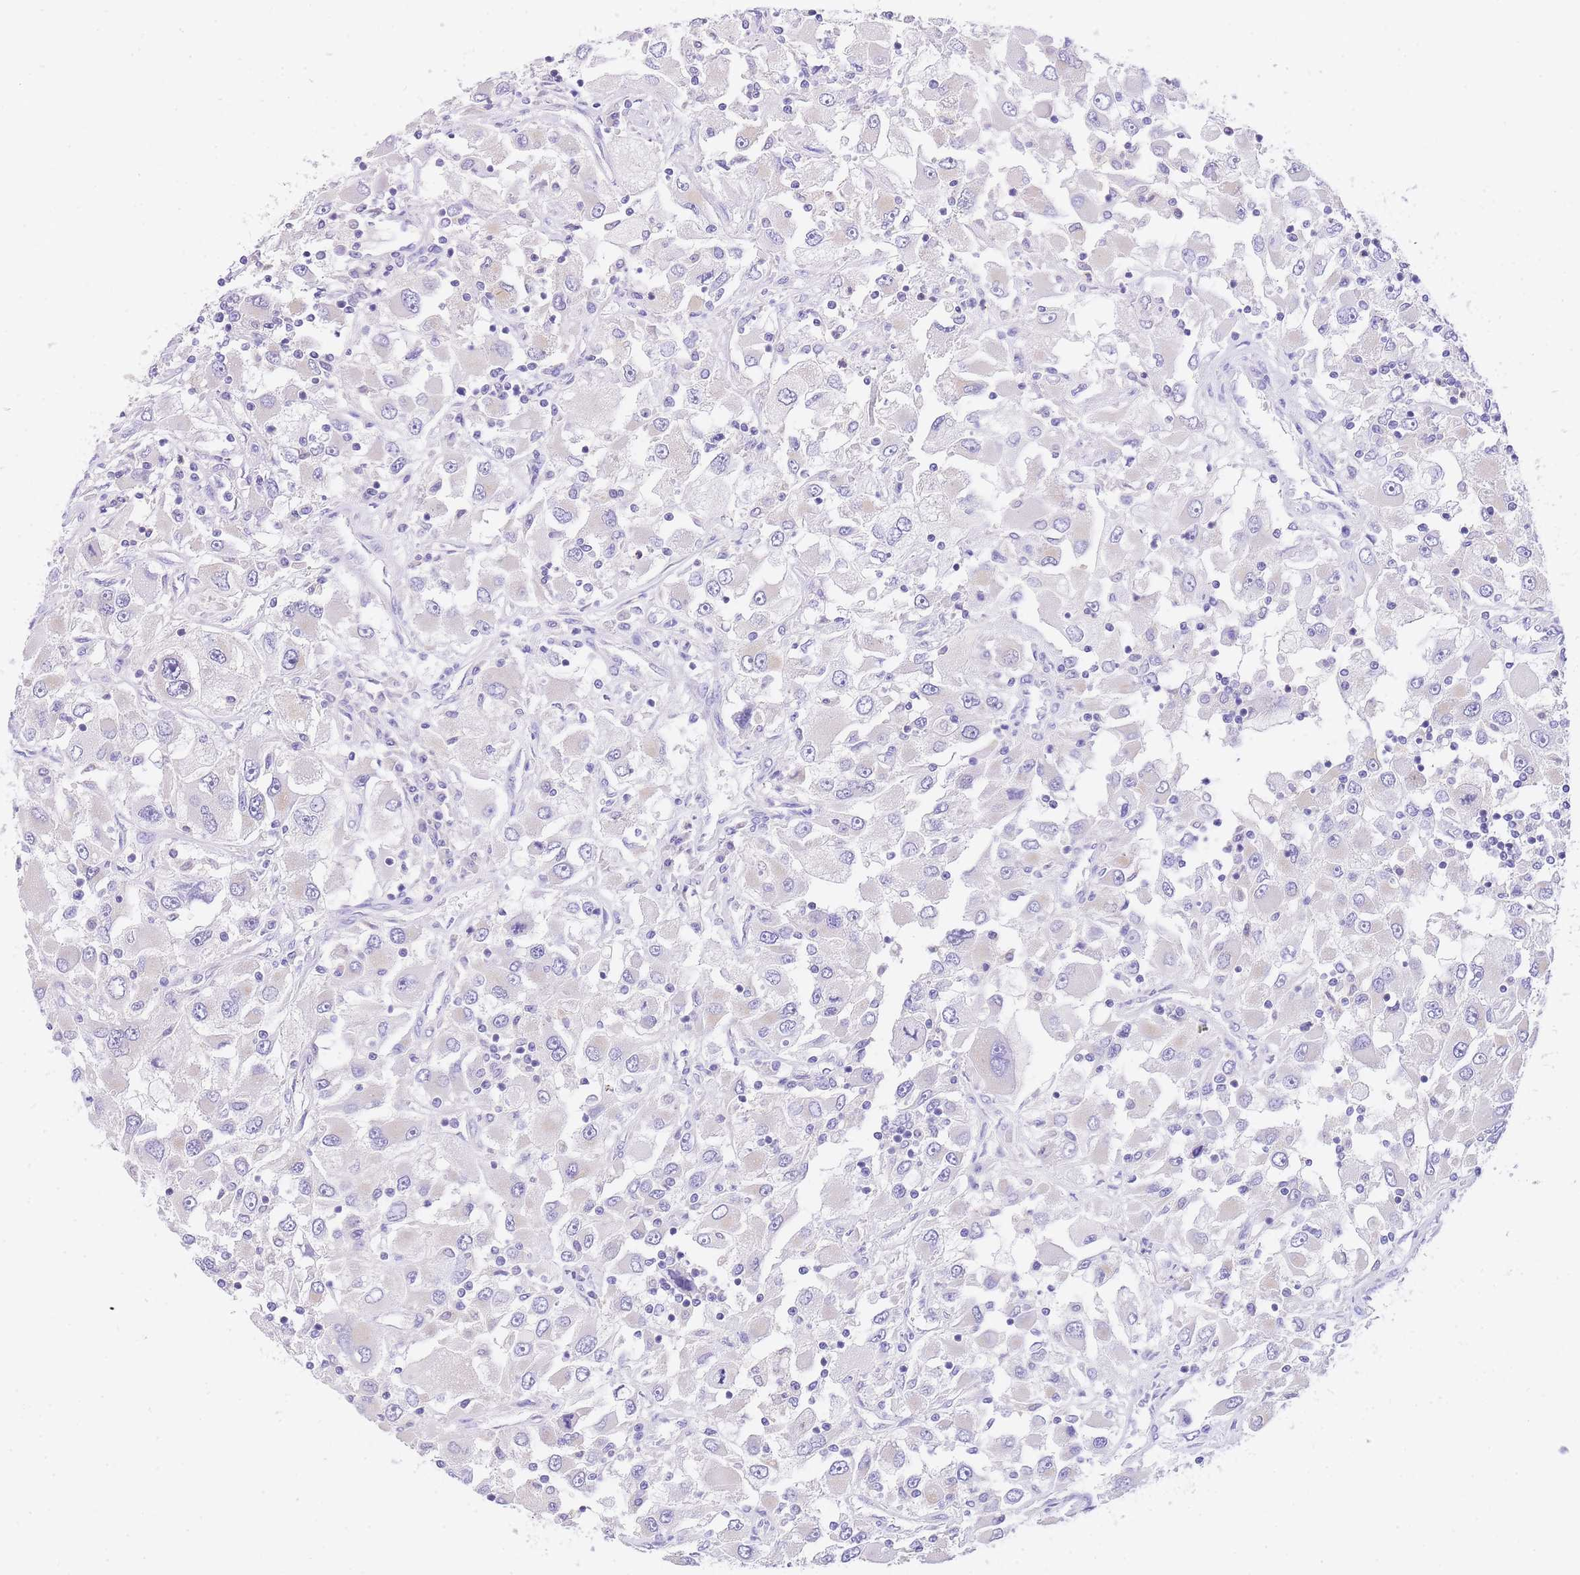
{"staining": {"intensity": "negative", "quantity": "none", "location": "none"}, "tissue": "renal cancer", "cell_type": "Tumor cells", "image_type": "cancer", "snomed": [{"axis": "morphology", "description": "Adenocarcinoma, NOS"}, {"axis": "topography", "description": "Kidney"}], "caption": "Histopathology image shows no significant protein staining in tumor cells of renal cancer (adenocarcinoma).", "gene": "EPN2", "patient": {"sex": "female", "age": 52}}